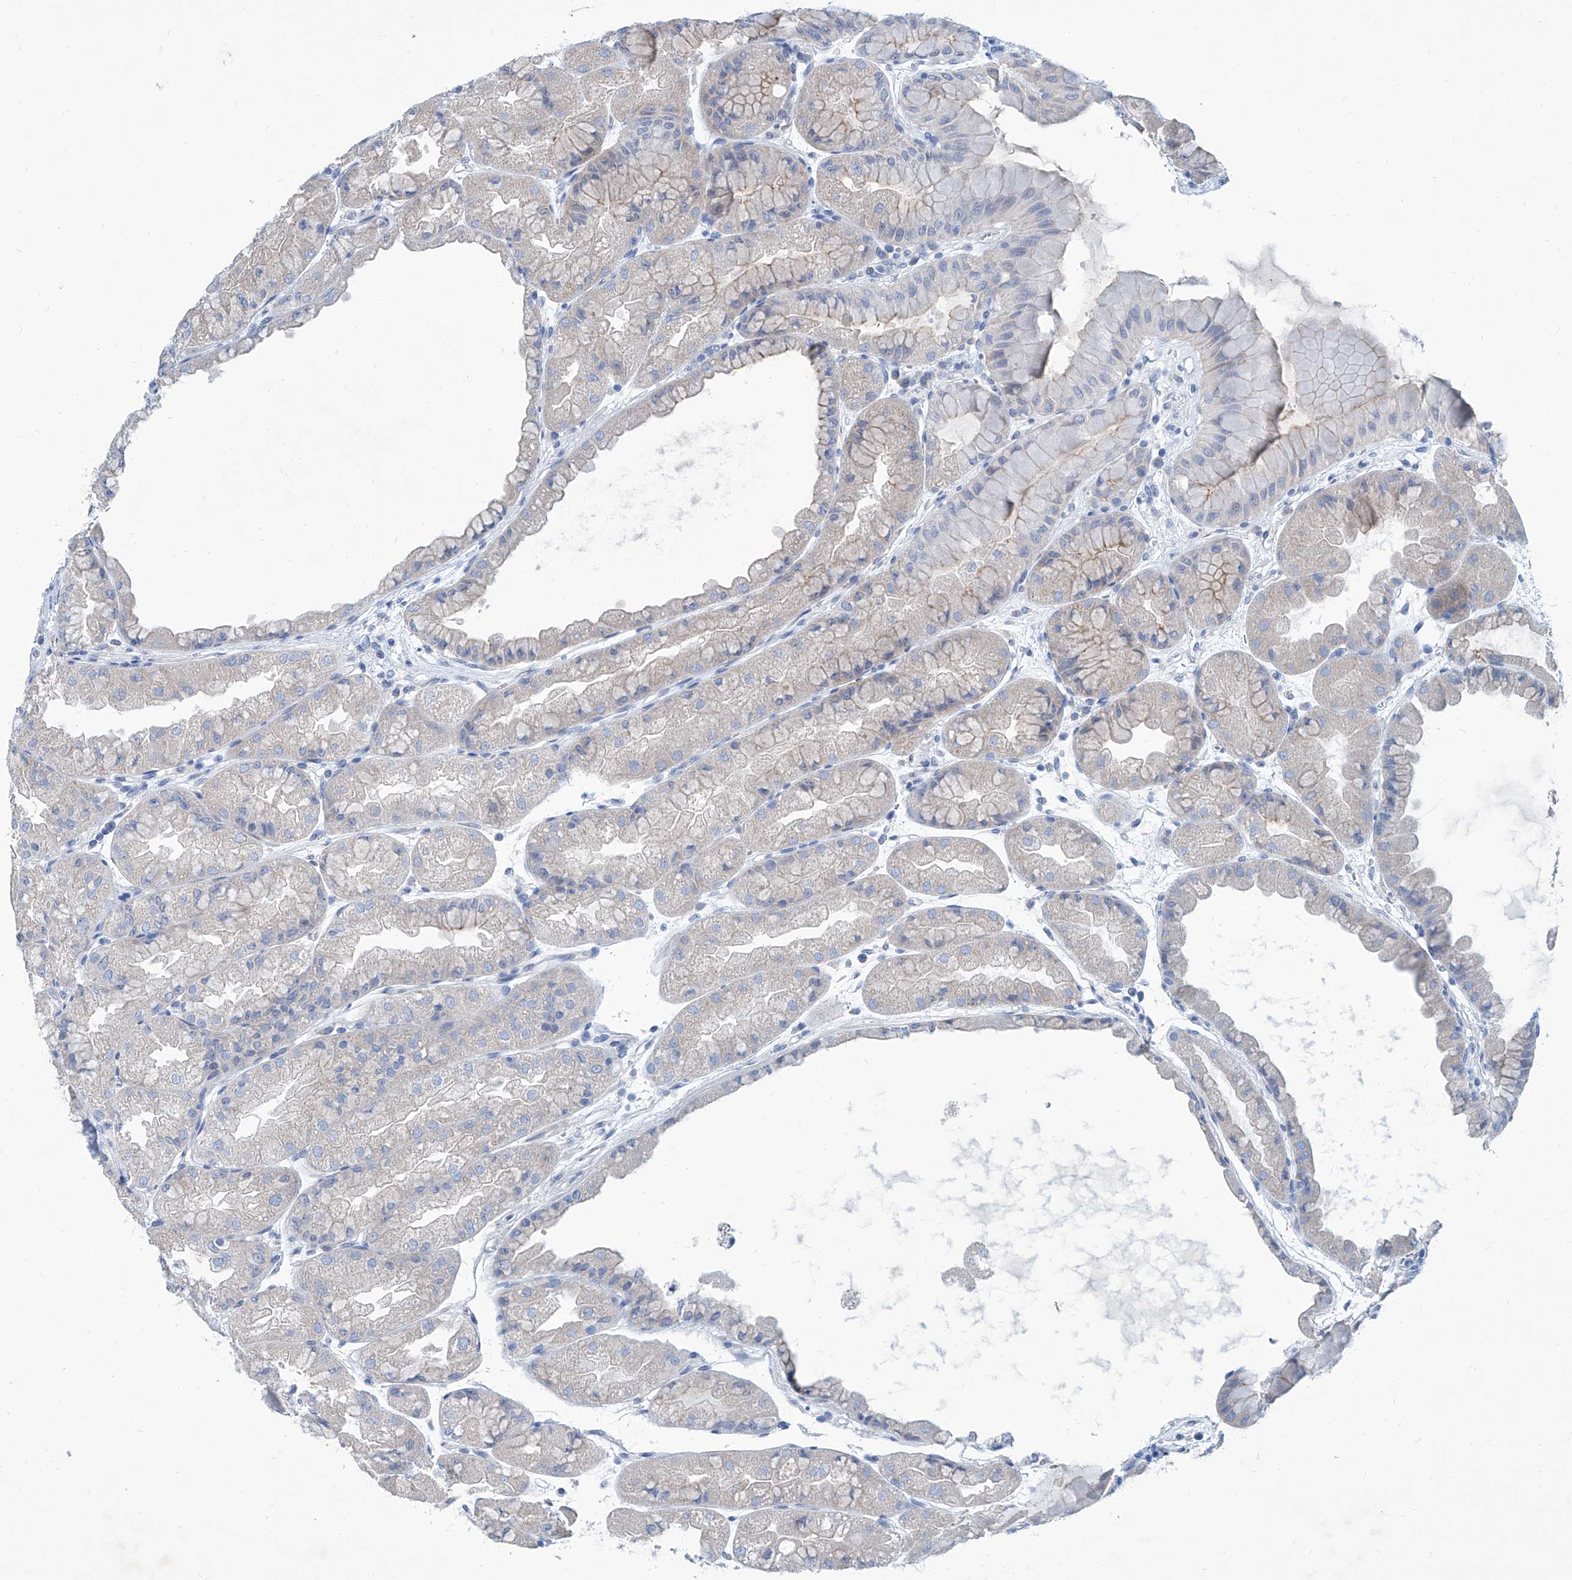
{"staining": {"intensity": "weak", "quantity": "25%-75%", "location": "cytoplasmic/membranous"}, "tissue": "stomach", "cell_type": "Glandular cells", "image_type": "normal", "snomed": [{"axis": "morphology", "description": "Normal tissue, NOS"}, {"axis": "topography", "description": "Stomach, upper"}], "caption": "A brown stain highlights weak cytoplasmic/membranous positivity of a protein in glandular cells of benign stomach. The staining was performed using DAB (3,3'-diaminobenzidine) to visualize the protein expression in brown, while the nuclei were stained in blue with hematoxylin (Magnification: 20x).", "gene": "ZNF519", "patient": {"sex": "male", "age": 47}}